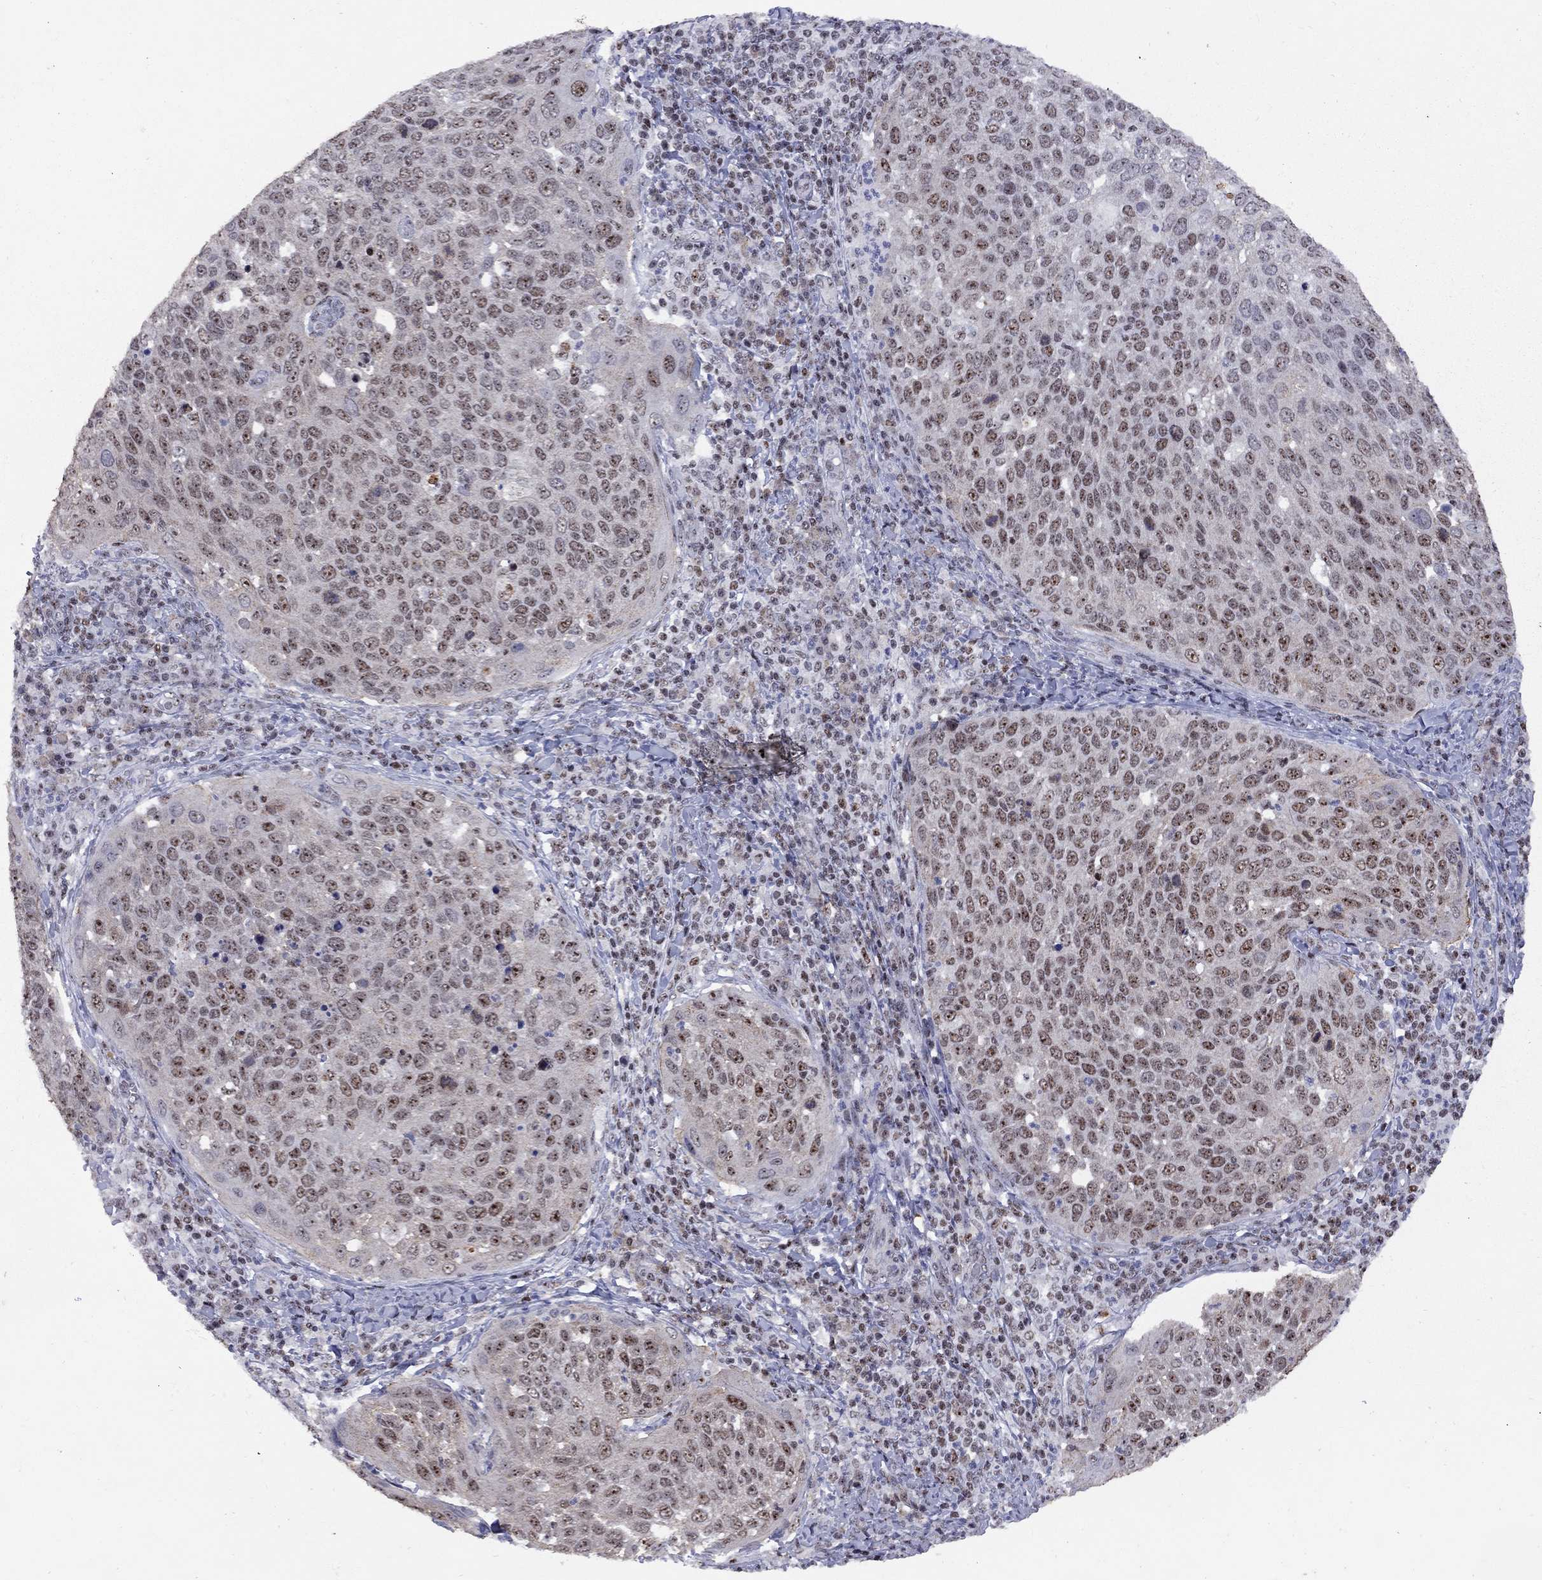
{"staining": {"intensity": "moderate", "quantity": "25%-75%", "location": "nuclear"}, "tissue": "cervical cancer", "cell_type": "Tumor cells", "image_type": "cancer", "snomed": [{"axis": "morphology", "description": "Squamous cell carcinoma, NOS"}, {"axis": "topography", "description": "Cervix"}], "caption": "A medium amount of moderate nuclear positivity is present in approximately 25%-75% of tumor cells in cervical cancer tissue.", "gene": "SPOUT1", "patient": {"sex": "female", "age": 54}}